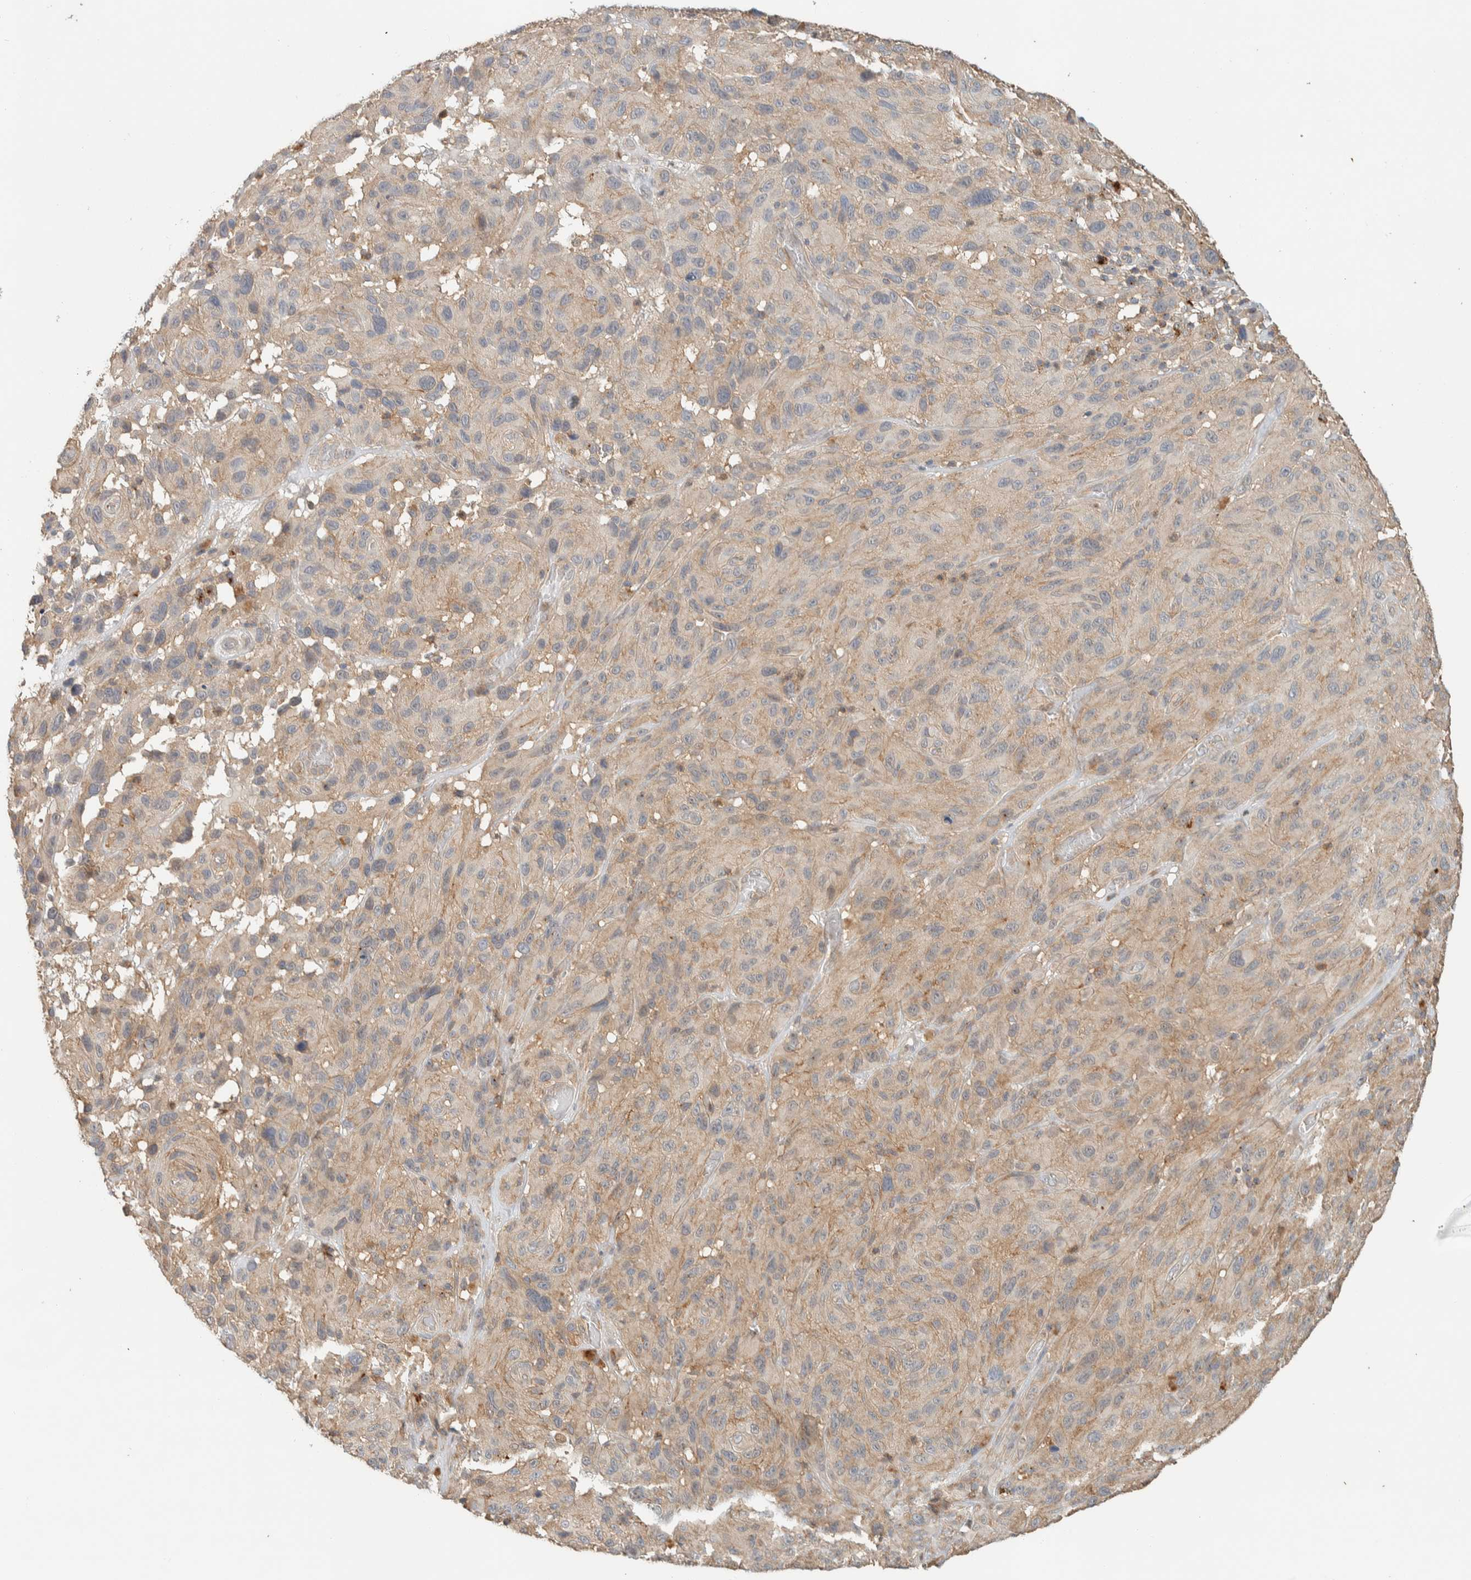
{"staining": {"intensity": "weak", "quantity": "25%-75%", "location": "cytoplasmic/membranous"}, "tissue": "melanoma", "cell_type": "Tumor cells", "image_type": "cancer", "snomed": [{"axis": "morphology", "description": "Malignant melanoma, NOS"}, {"axis": "topography", "description": "Skin"}], "caption": "About 25%-75% of tumor cells in human malignant melanoma exhibit weak cytoplasmic/membranous protein staining as visualized by brown immunohistochemical staining.", "gene": "RAB11FIP1", "patient": {"sex": "male", "age": 66}}